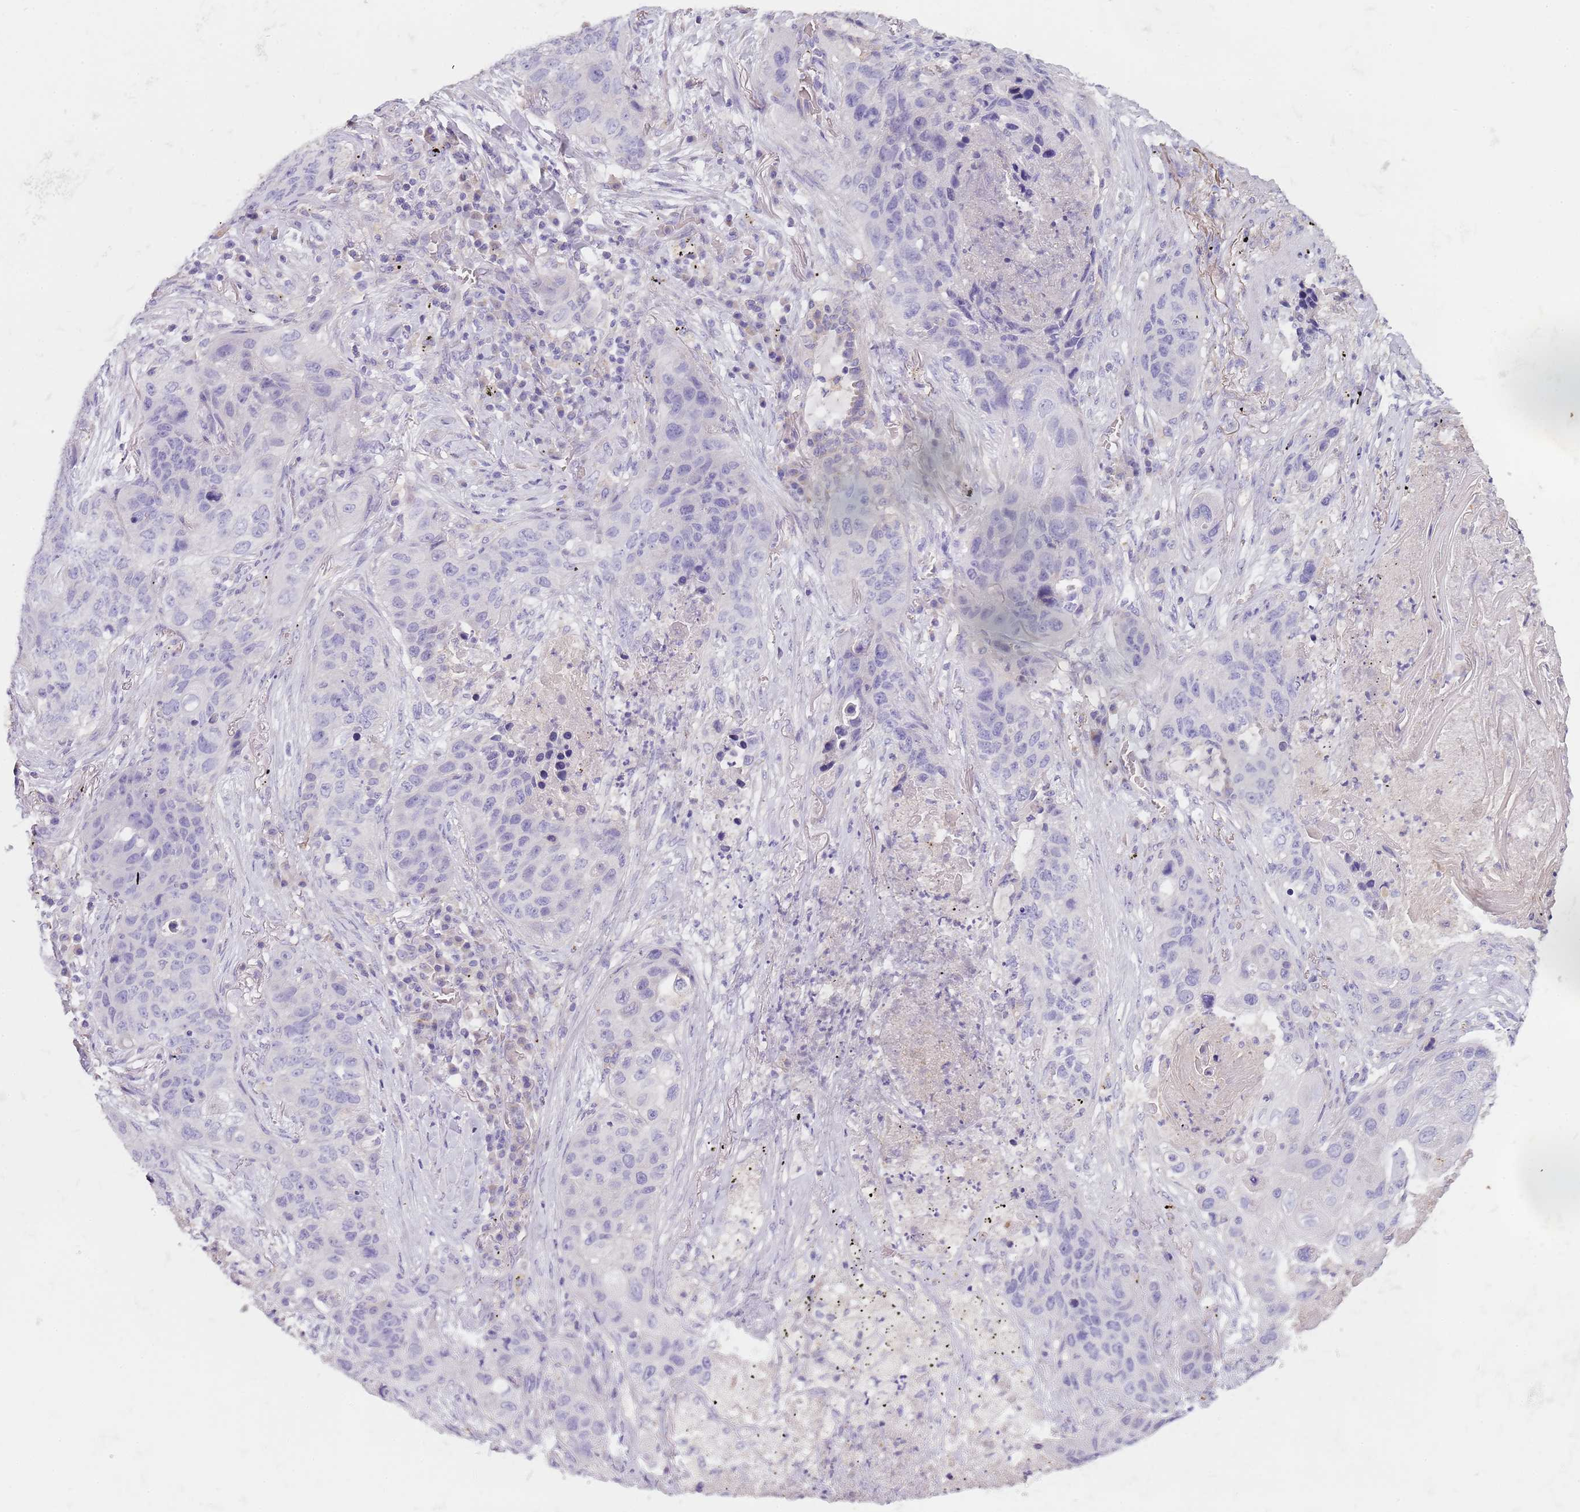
{"staining": {"intensity": "negative", "quantity": "none", "location": "none"}, "tissue": "lung cancer", "cell_type": "Tumor cells", "image_type": "cancer", "snomed": [{"axis": "morphology", "description": "Squamous cell carcinoma, NOS"}, {"axis": "topography", "description": "Lung"}], "caption": "IHC photomicrograph of squamous cell carcinoma (lung) stained for a protein (brown), which displays no positivity in tumor cells. (DAB (3,3'-diaminobenzidine) IHC, high magnification).", "gene": "MAN1C1", "patient": {"sex": "female", "age": 63}}